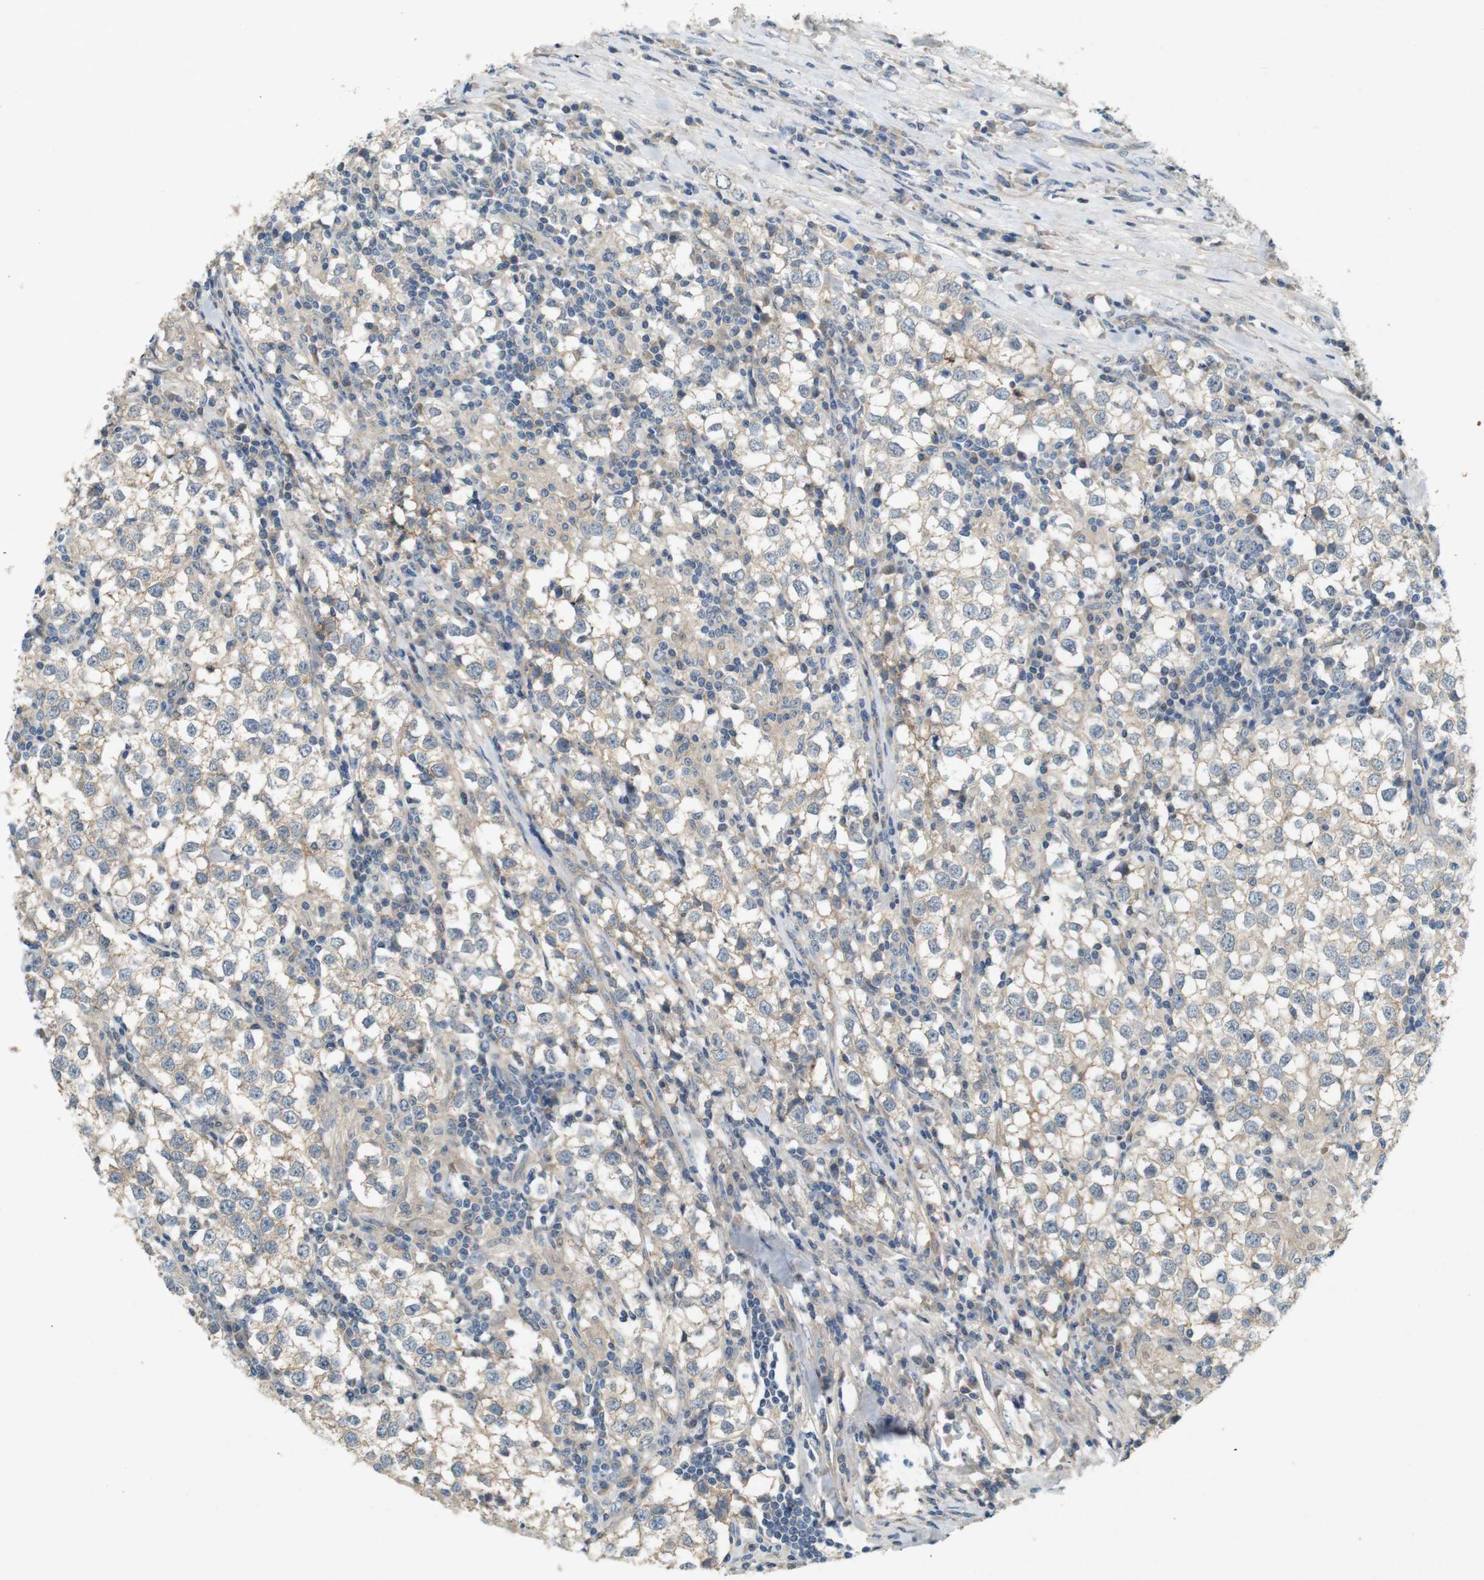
{"staining": {"intensity": "negative", "quantity": "none", "location": "none"}, "tissue": "testis cancer", "cell_type": "Tumor cells", "image_type": "cancer", "snomed": [{"axis": "morphology", "description": "Seminoma, NOS"}, {"axis": "morphology", "description": "Carcinoma, Embryonal, NOS"}, {"axis": "topography", "description": "Testis"}], "caption": "DAB immunohistochemical staining of human testis cancer (seminoma) shows no significant staining in tumor cells.", "gene": "PVR", "patient": {"sex": "male", "age": 36}}